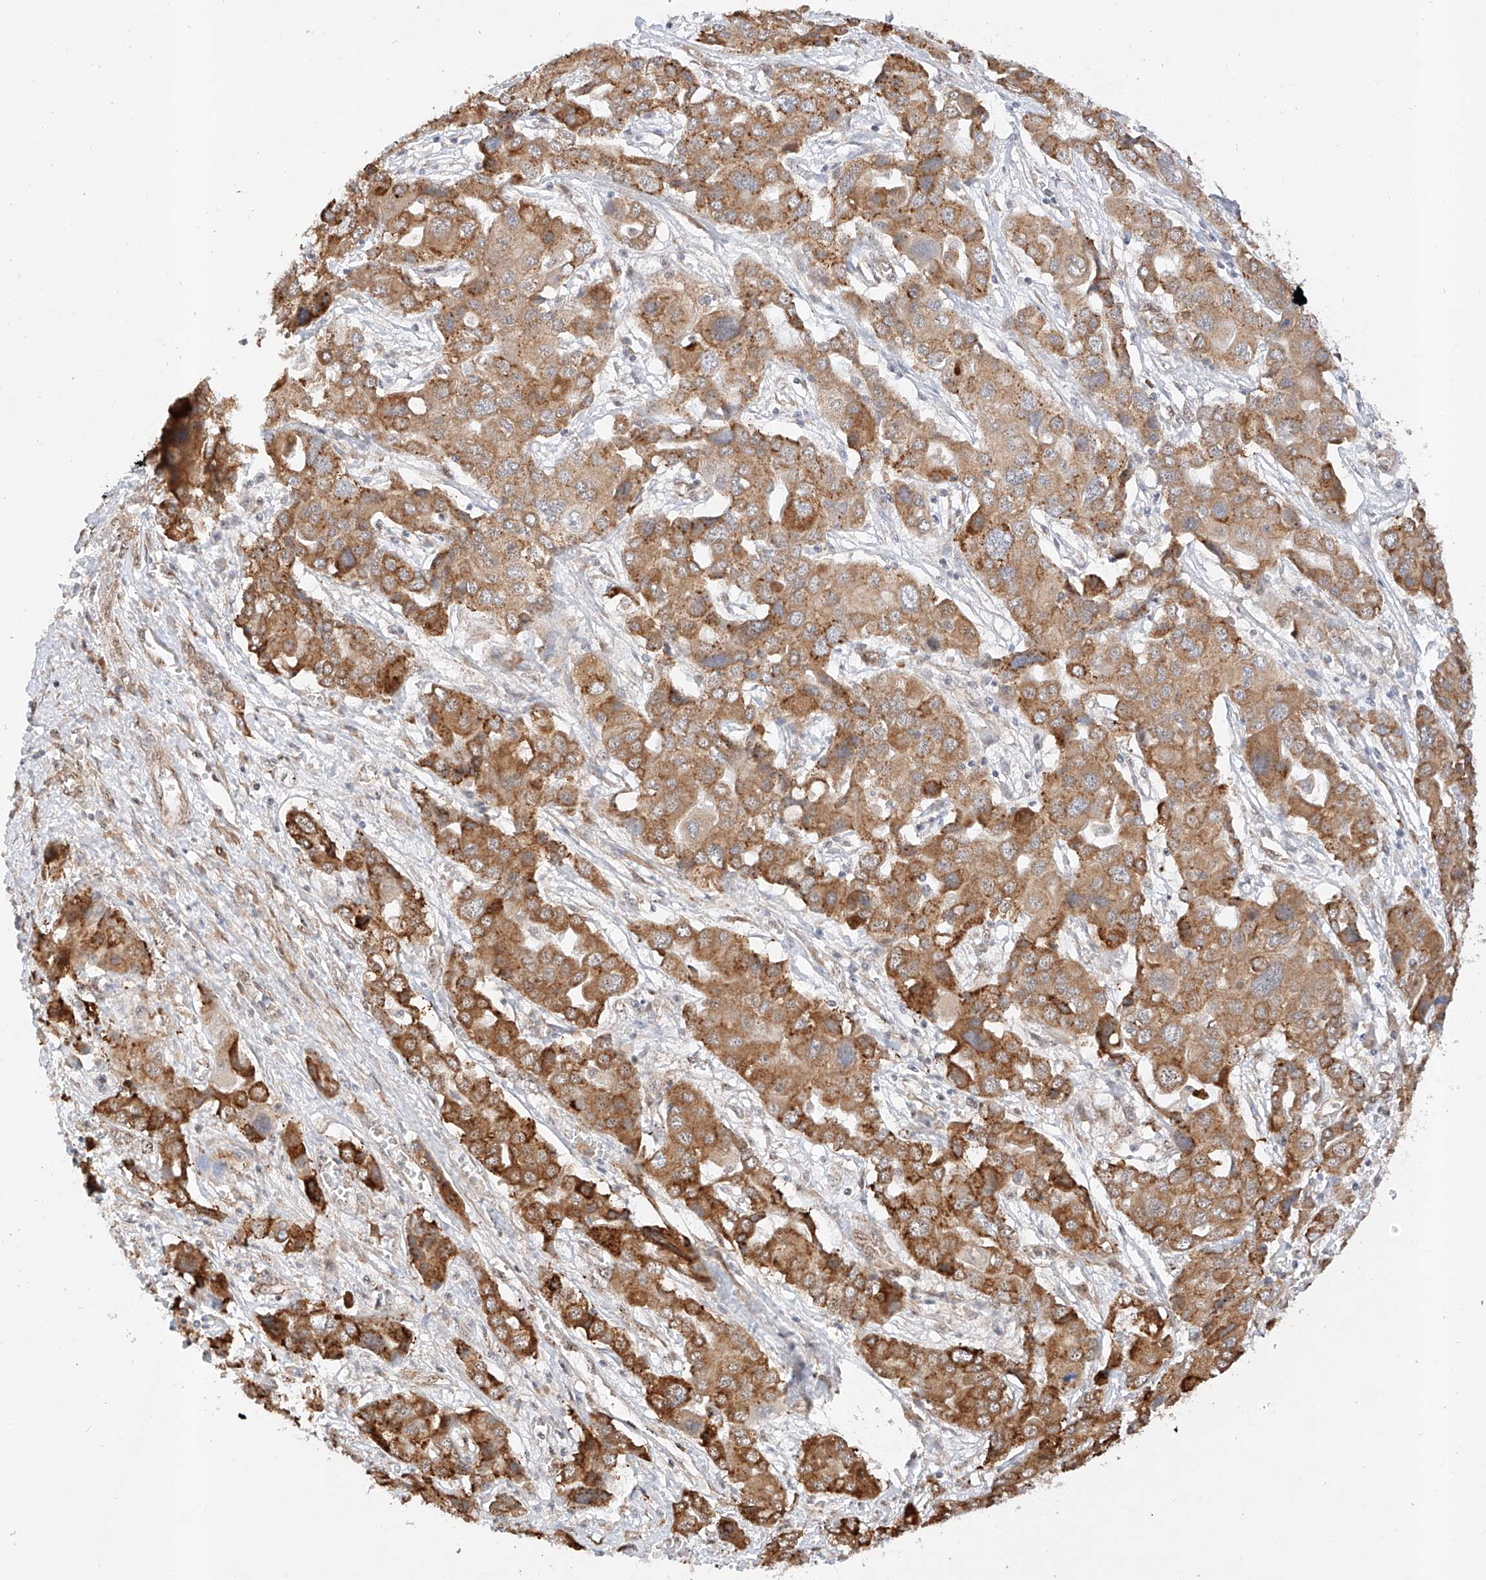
{"staining": {"intensity": "moderate", "quantity": ">75%", "location": "cytoplasmic/membranous"}, "tissue": "liver cancer", "cell_type": "Tumor cells", "image_type": "cancer", "snomed": [{"axis": "morphology", "description": "Cholangiocarcinoma"}, {"axis": "topography", "description": "Liver"}], "caption": "Immunohistochemical staining of liver cholangiocarcinoma reveals medium levels of moderate cytoplasmic/membranous protein positivity in approximately >75% of tumor cells.", "gene": "ATXN7L2", "patient": {"sex": "male", "age": 67}}